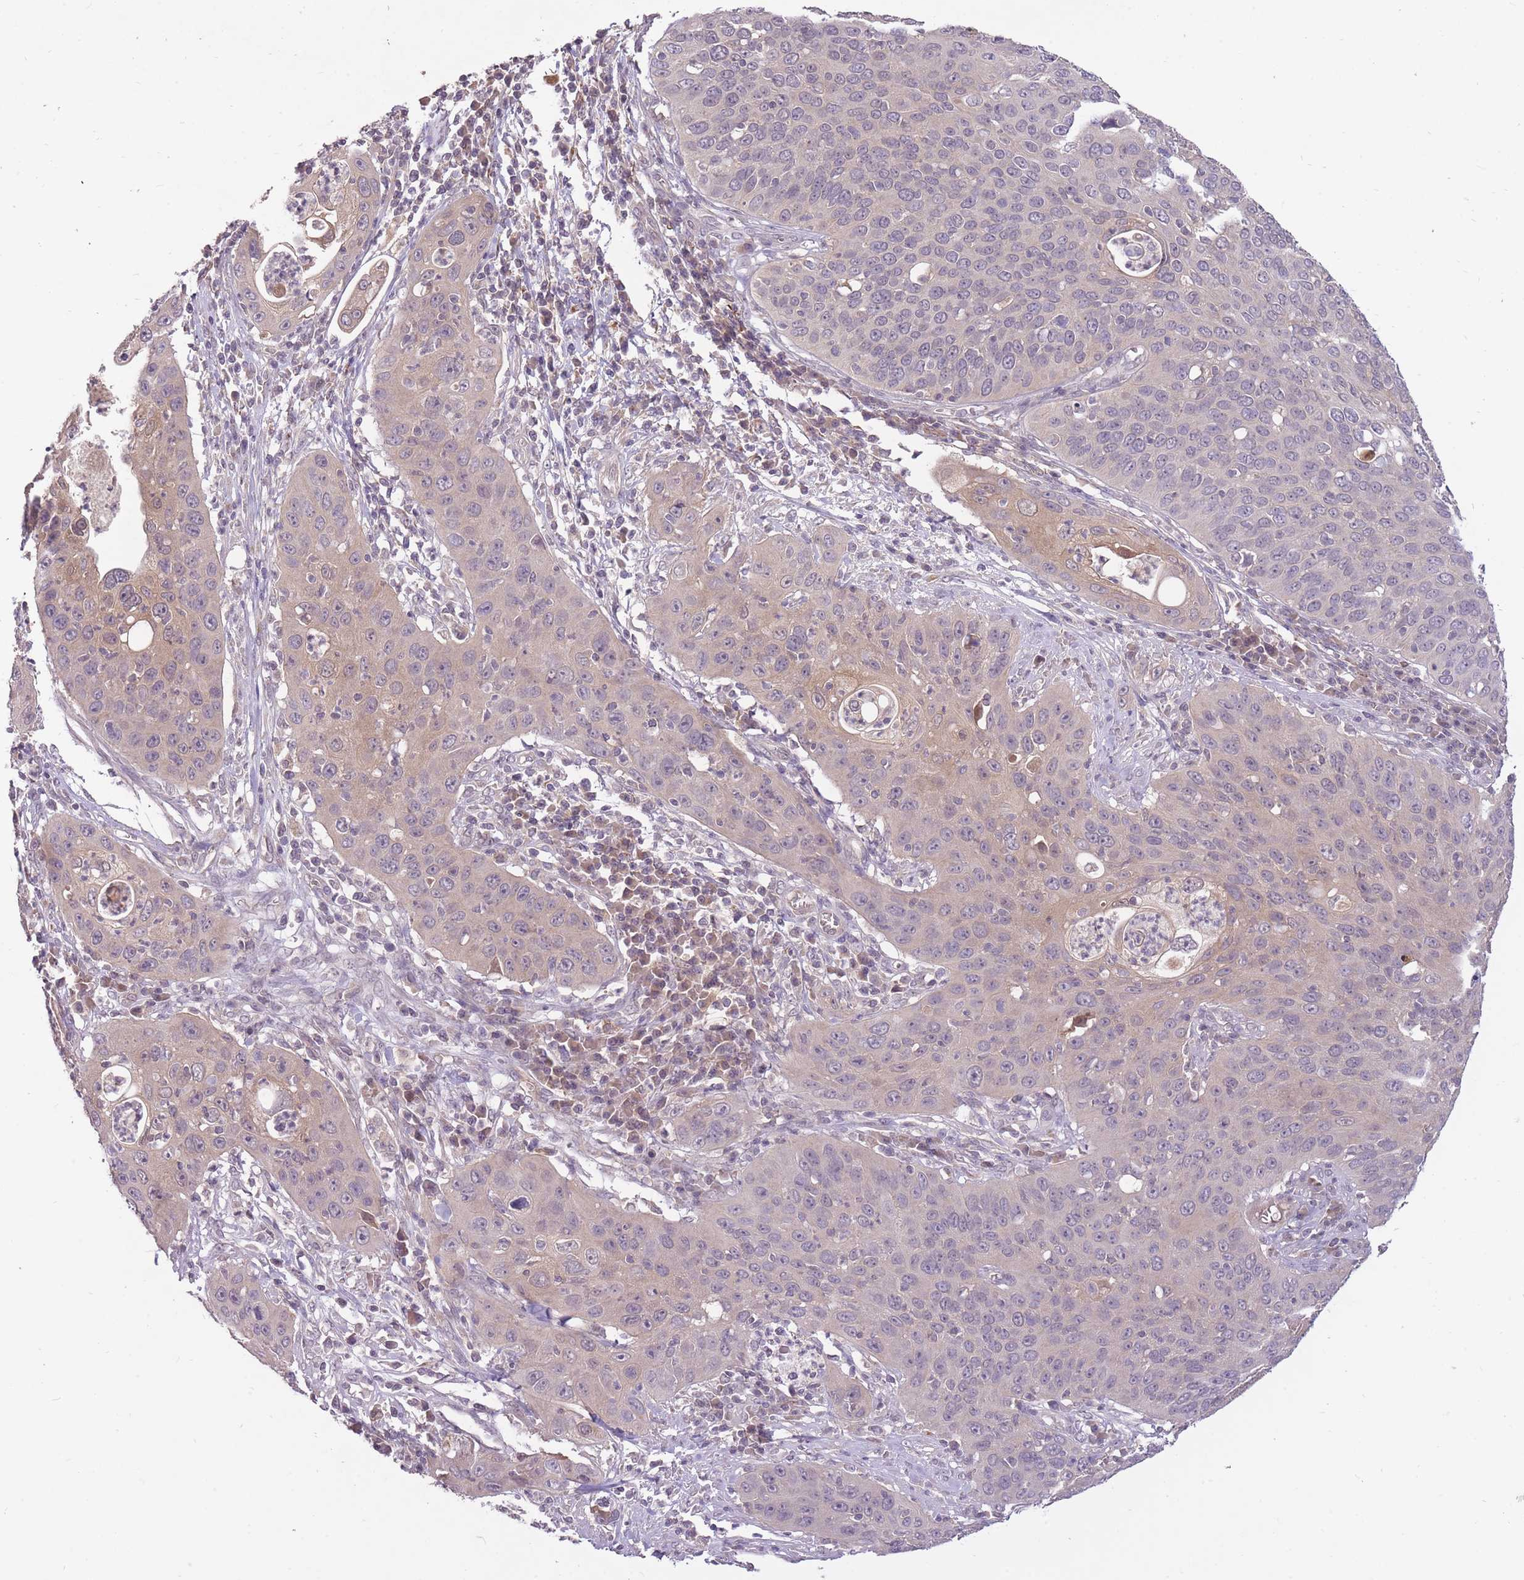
{"staining": {"intensity": "weak", "quantity": "<25%", "location": "cytoplasmic/membranous"}, "tissue": "cervical cancer", "cell_type": "Tumor cells", "image_type": "cancer", "snomed": [{"axis": "morphology", "description": "Squamous cell carcinoma, NOS"}, {"axis": "topography", "description": "Cervix"}], "caption": "Immunohistochemistry photomicrograph of cervical cancer stained for a protein (brown), which shows no staining in tumor cells.", "gene": "LRATD2", "patient": {"sex": "female", "age": 36}}